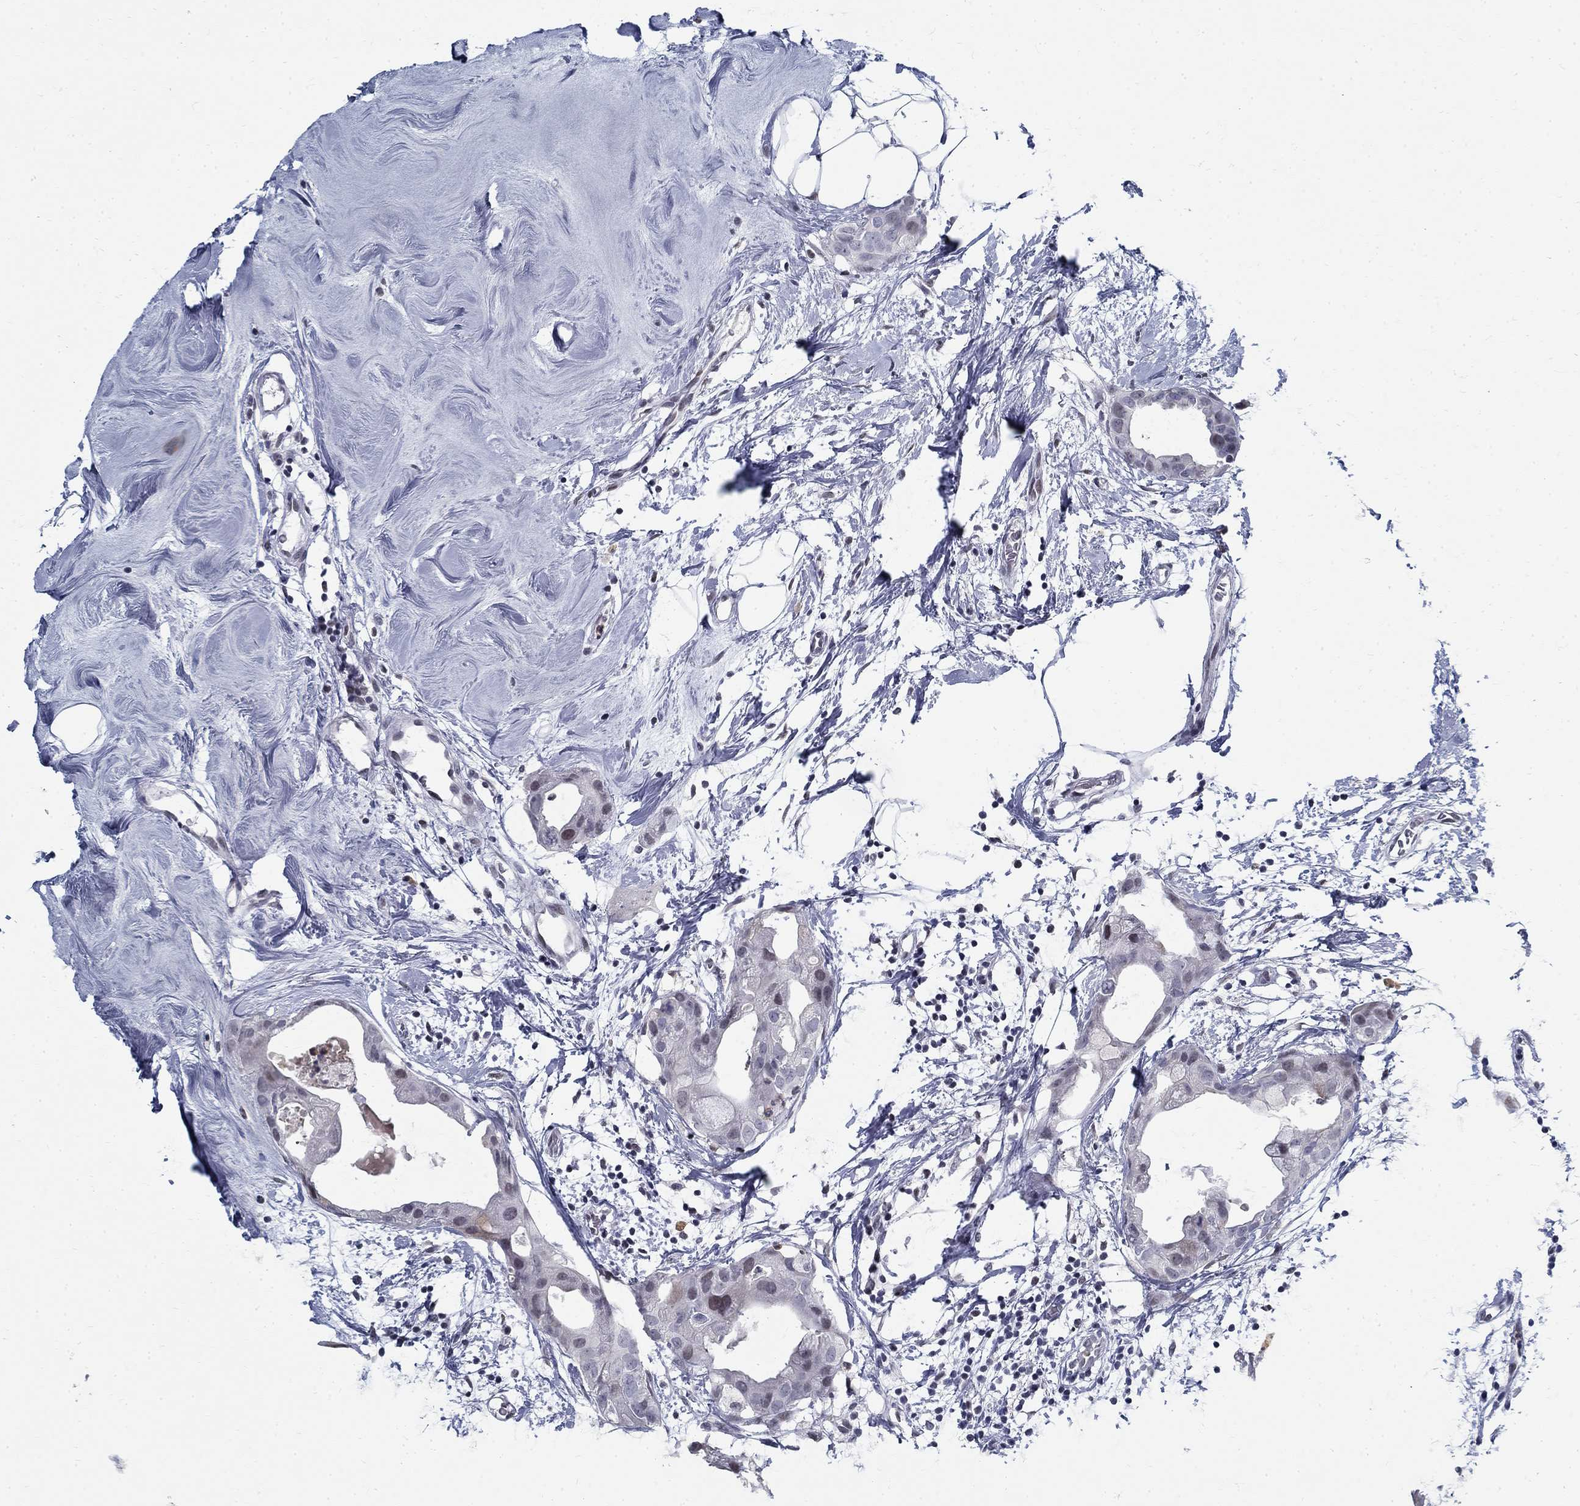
{"staining": {"intensity": "negative", "quantity": "none", "location": "none"}, "tissue": "breast cancer", "cell_type": "Tumor cells", "image_type": "cancer", "snomed": [{"axis": "morphology", "description": "Normal tissue, NOS"}, {"axis": "morphology", "description": "Duct carcinoma"}, {"axis": "topography", "description": "Breast"}], "caption": "This is an immunohistochemistry micrograph of breast cancer (invasive ductal carcinoma). There is no expression in tumor cells.", "gene": "BHLHE22", "patient": {"sex": "female", "age": 40}}